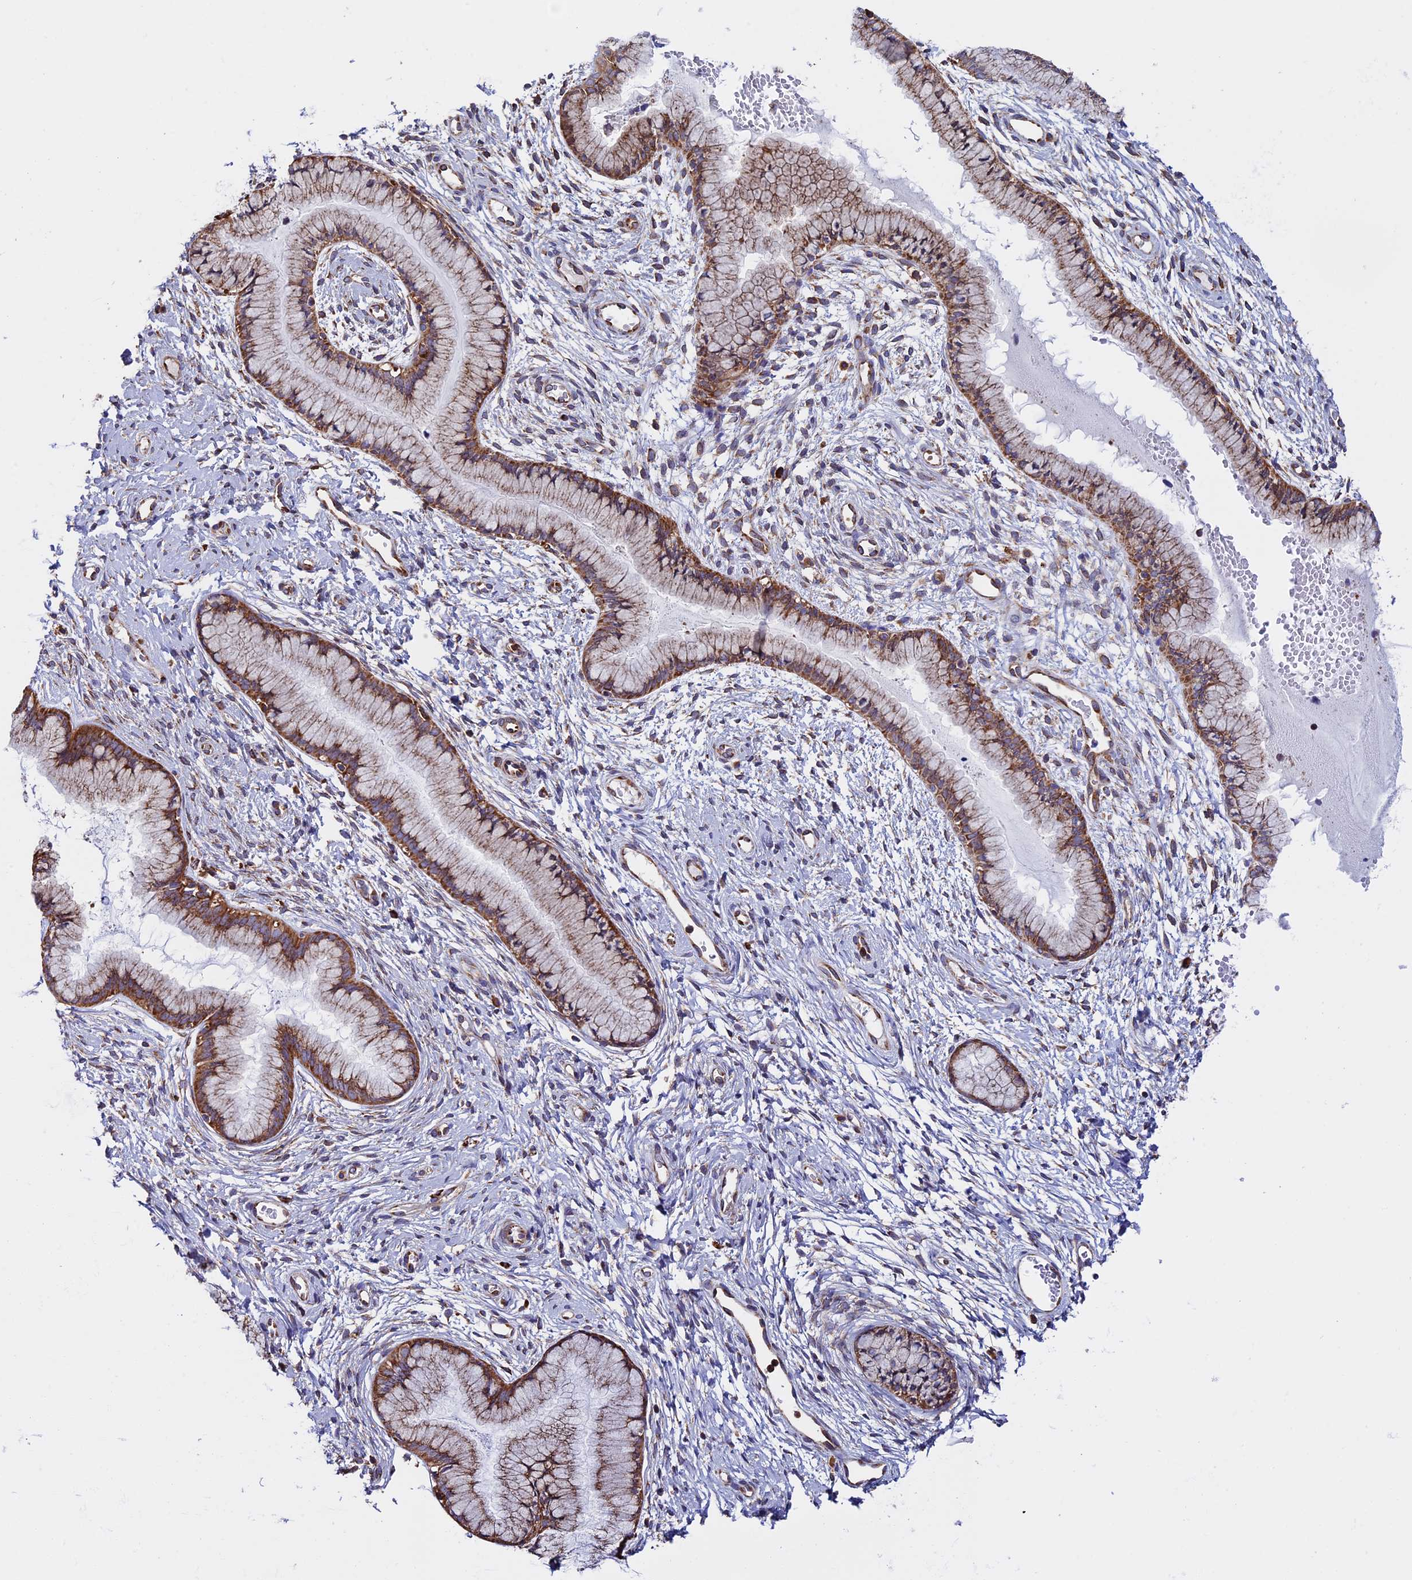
{"staining": {"intensity": "moderate", "quantity": ">75%", "location": "cytoplasmic/membranous"}, "tissue": "cervix", "cell_type": "Glandular cells", "image_type": "normal", "snomed": [{"axis": "morphology", "description": "Normal tissue, NOS"}, {"axis": "topography", "description": "Cervix"}], "caption": "The photomicrograph shows a brown stain indicating the presence of a protein in the cytoplasmic/membranous of glandular cells in cervix. (brown staining indicates protein expression, while blue staining denotes nuclei).", "gene": "SLC9A5", "patient": {"sex": "female", "age": 42}}